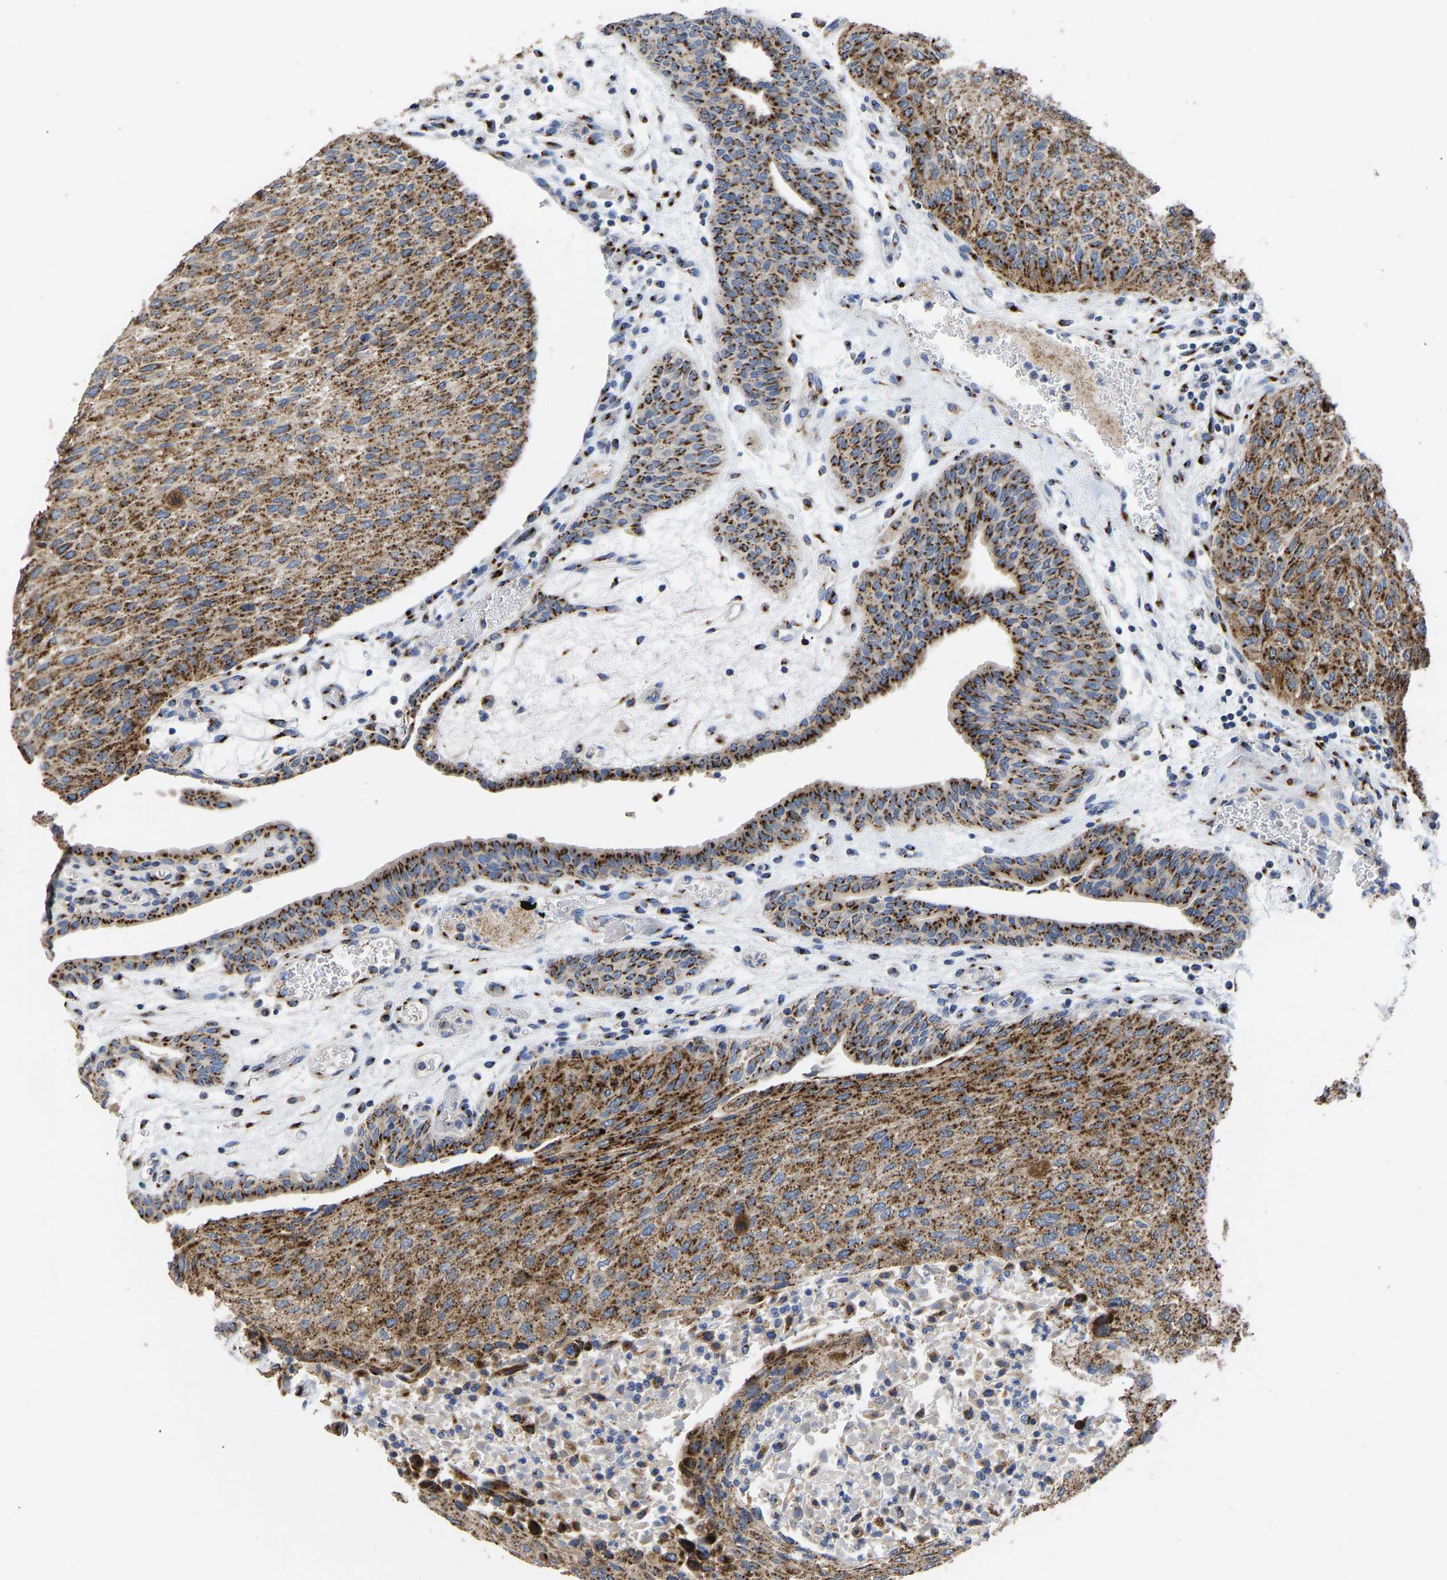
{"staining": {"intensity": "strong", "quantity": ">75%", "location": "cytoplasmic/membranous"}, "tissue": "urothelial cancer", "cell_type": "Tumor cells", "image_type": "cancer", "snomed": [{"axis": "morphology", "description": "Urothelial carcinoma, Low grade"}, {"axis": "morphology", "description": "Urothelial carcinoma, High grade"}, {"axis": "topography", "description": "Urinary bladder"}], "caption": "Protein analysis of high-grade urothelial carcinoma tissue exhibits strong cytoplasmic/membranous expression in approximately >75% of tumor cells.", "gene": "TMEM87A", "patient": {"sex": "male", "age": 35}}